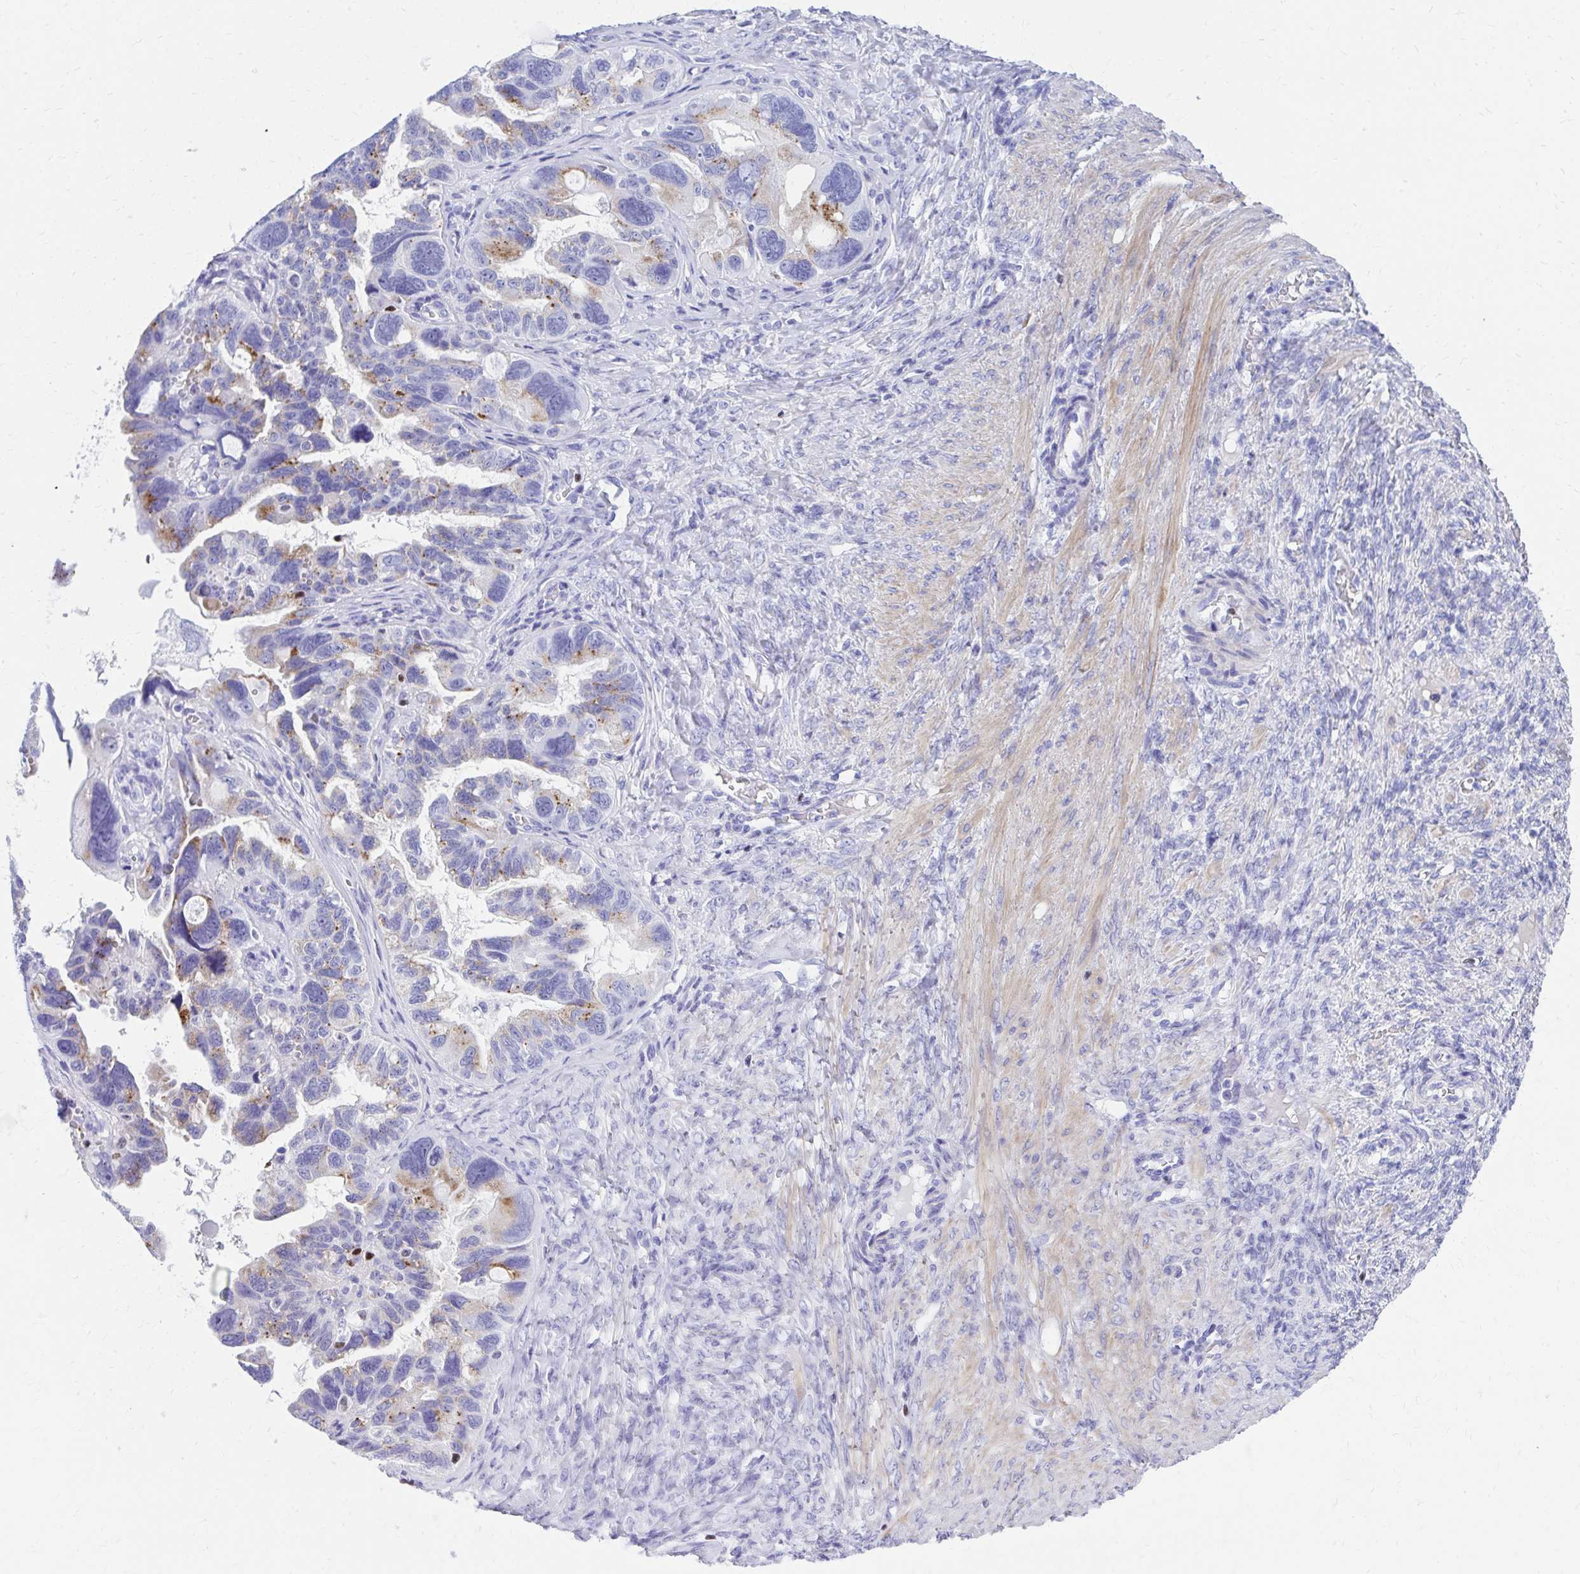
{"staining": {"intensity": "moderate", "quantity": "<25%", "location": "cytoplasmic/membranous"}, "tissue": "ovarian cancer", "cell_type": "Tumor cells", "image_type": "cancer", "snomed": [{"axis": "morphology", "description": "Cystadenocarcinoma, serous, NOS"}, {"axis": "topography", "description": "Ovary"}], "caption": "Approximately <25% of tumor cells in ovarian serous cystadenocarcinoma exhibit moderate cytoplasmic/membranous protein positivity as visualized by brown immunohistochemical staining.", "gene": "RUNX3", "patient": {"sex": "female", "age": 60}}